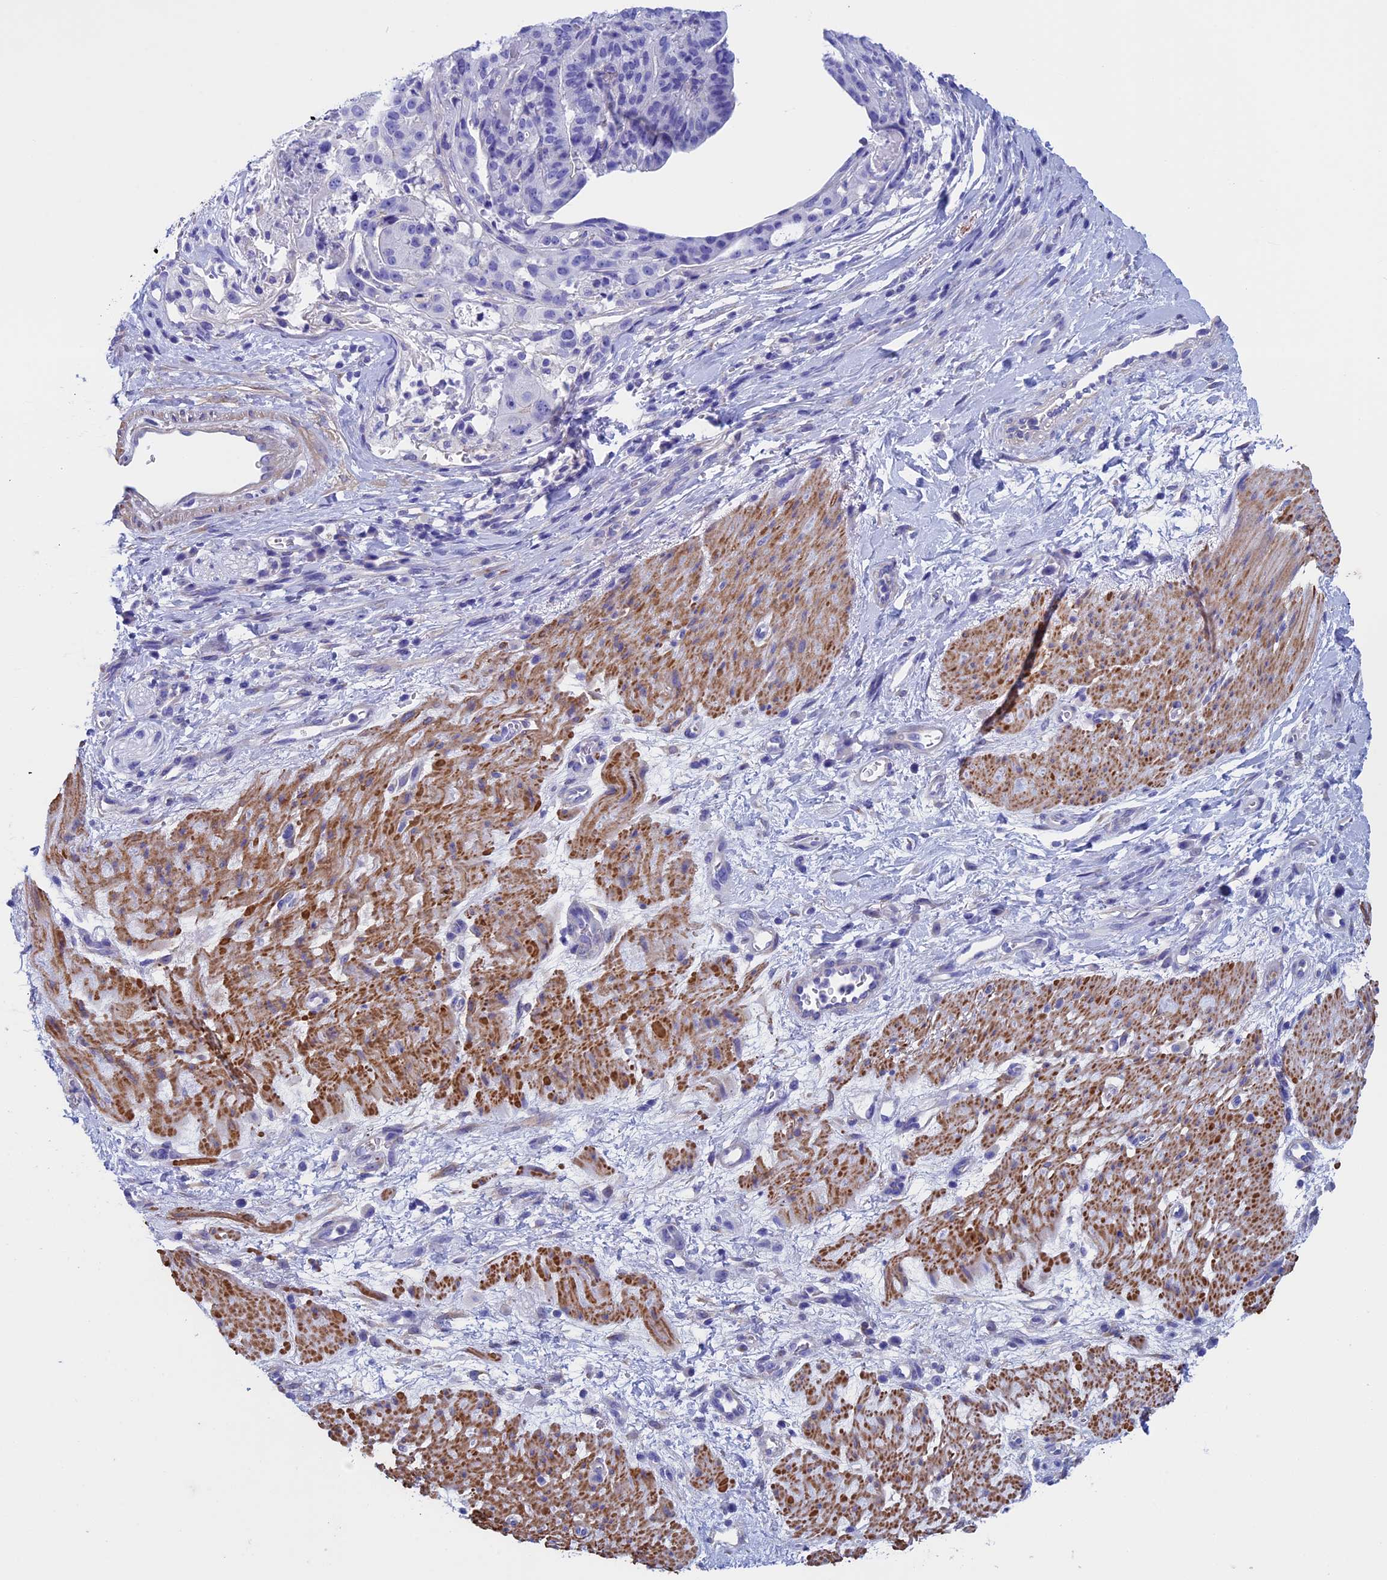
{"staining": {"intensity": "negative", "quantity": "none", "location": "none"}, "tissue": "stomach cancer", "cell_type": "Tumor cells", "image_type": "cancer", "snomed": [{"axis": "morphology", "description": "Adenocarcinoma, NOS"}, {"axis": "topography", "description": "Stomach"}], "caption": "An IHC photomicrograph of stomach adenocarcinoma is shown. There is no staining in tumor cells of stomach adenocarcinoma.", "gene": "ADH7", "patient": {"sex": "male", "age": 48}}